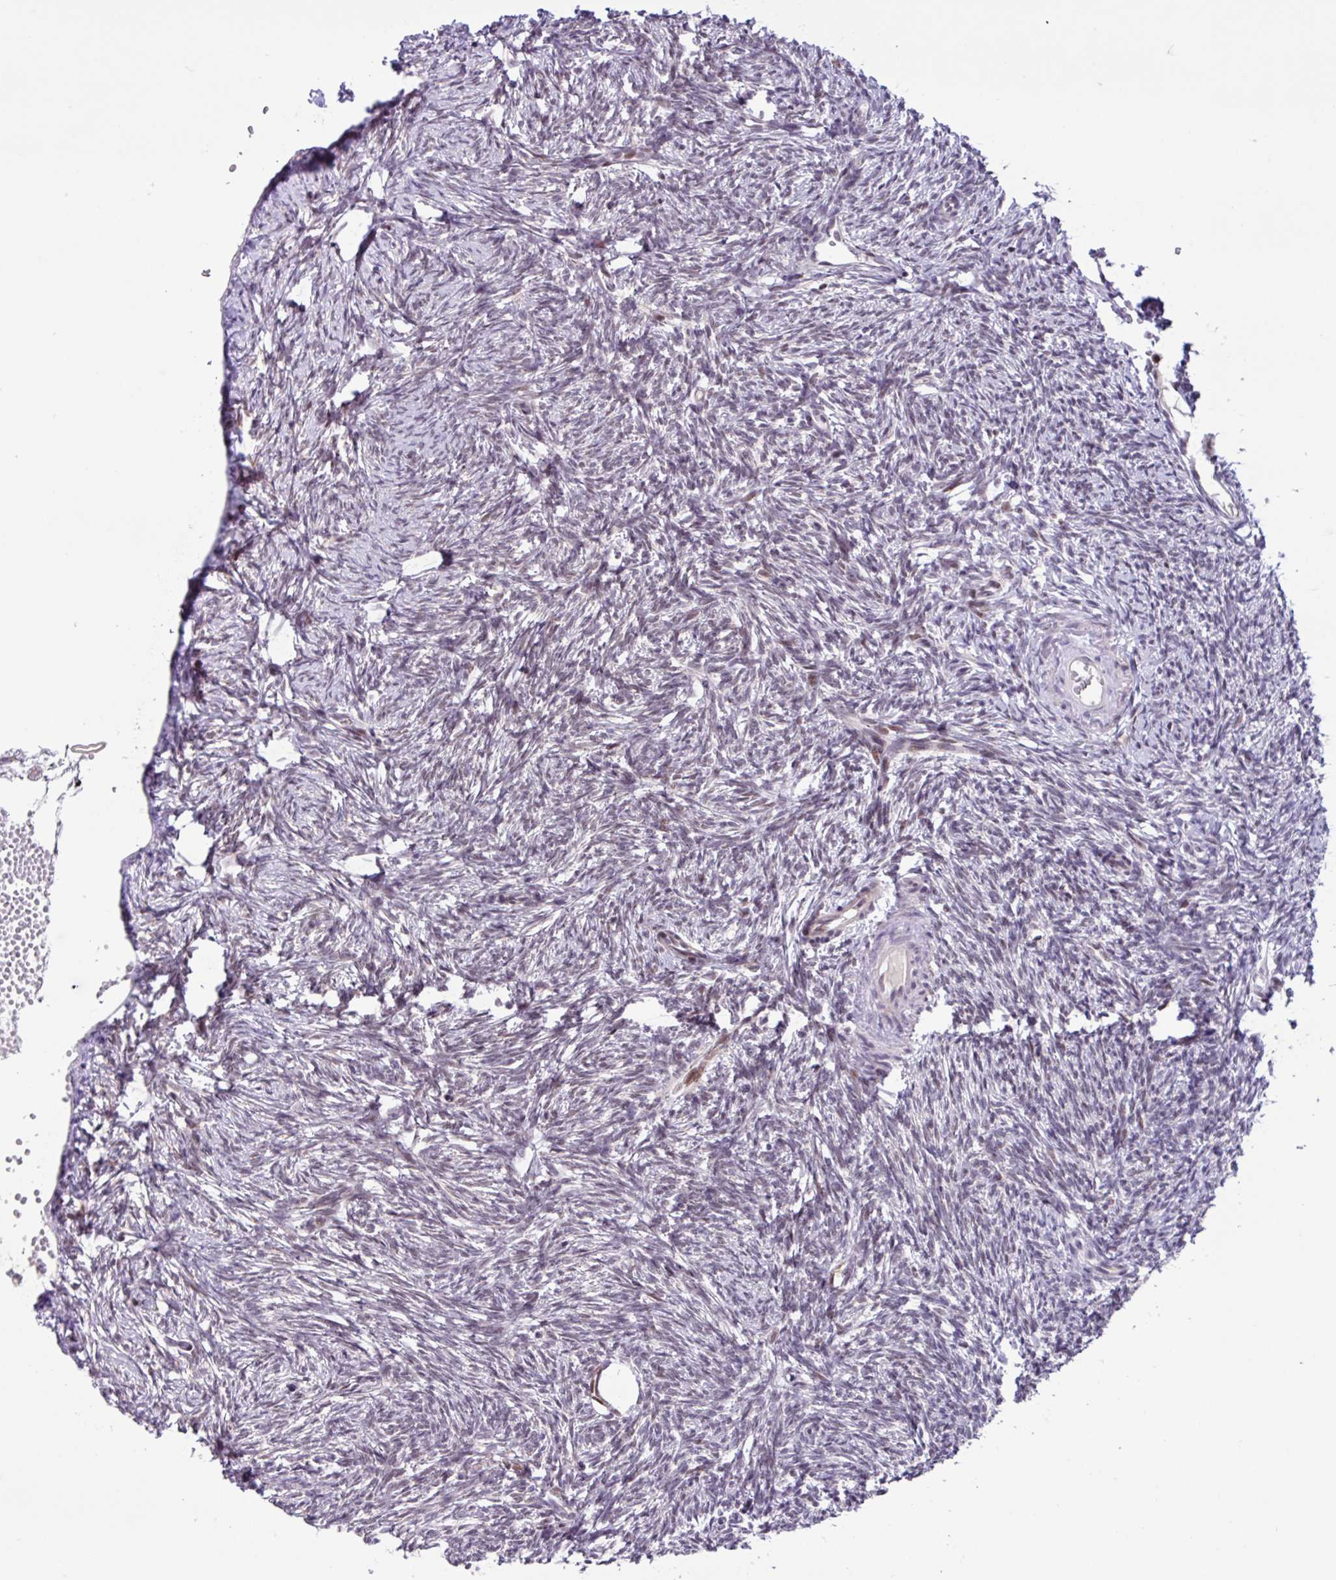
{"staining": {"intensity": "strong", "quantity": ">75%", "location": "cytoplasmic/membranous,nuclear"}, "tissue": "ovary", "cell_type": "Follicle cells", "image_type": "normal", "snomed": [{"axis": "morphology", "description": "Normal tissue, NOS"}, {"axis": "topography", "description": "Ovary"}], "caption": "This is a histology image of IHC staining of unremarkable ovary, which shows strong expression in the cytoplasmic/membranous,nuclear of follicle cells.", "gene": "BRD3", "patient": {"sex": "female", "age": 51}}